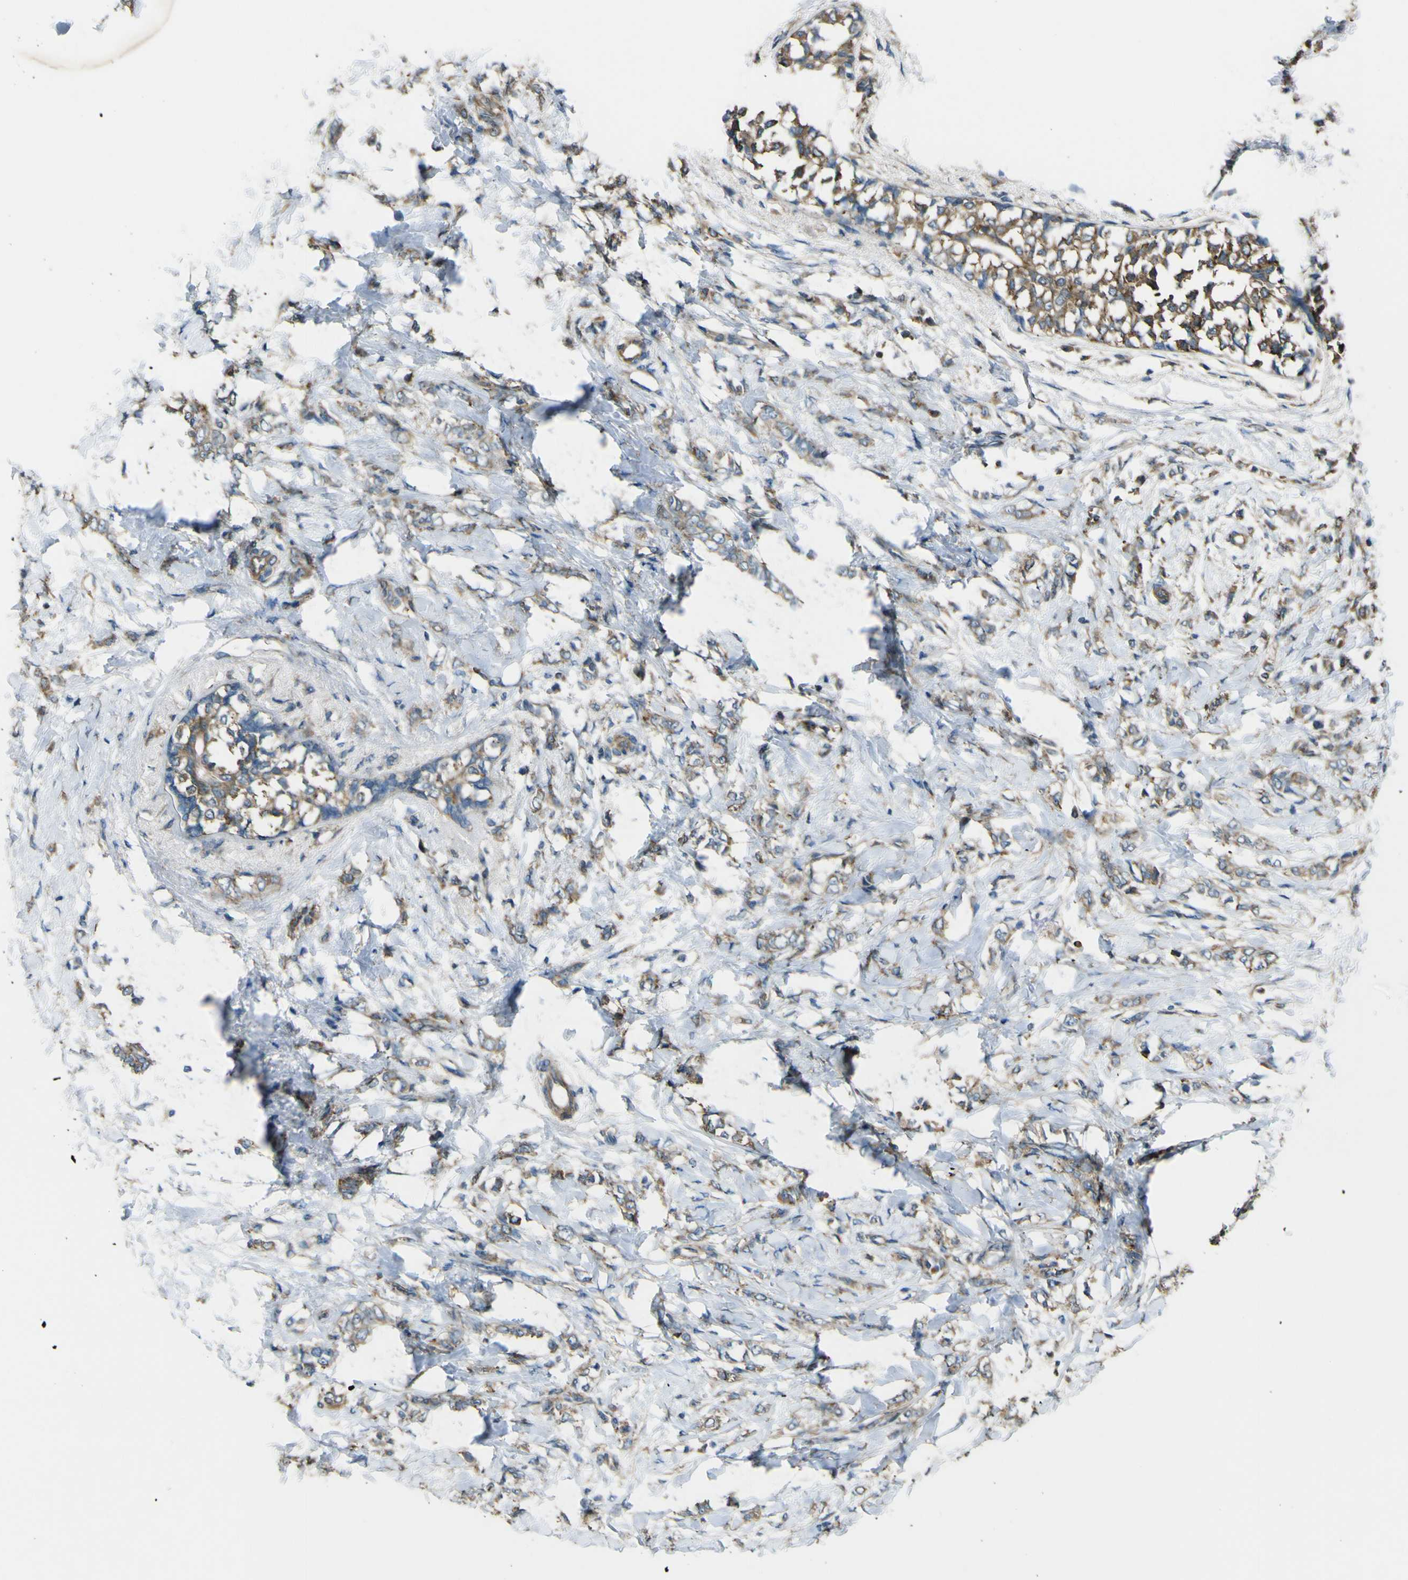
{"staining": {"intensity": "moderate", "quantity": "25%-75%", "location": "cytoplasmic/membranous"}, "tissue": "breast cancer", "cell_type": "Tumor cells", "image_type": "cancer", "snomed": [{"axis": "morphology", "description": "Lobular carcinoma, in situ"}, {"axis": "morphology", "description": "Lobular carcinoma"}, {"axis": "topography", "description": "Breast"}], "caption": "Immunohistochemistry (IHC) staining of lobular carcinoma in situ (breast), which displays medium levels of moderate cytoplasmic/membranous staining in about 25%-75% of tumor cells indicating moderate cytoplasmic/membranous protein staining. The staining was performed using DAB (brown) for protein detection and nuclei were counterstained in hematoxylin (blue).", "gene": "NAALADL2", "patient": {"sex": "female", "age": 41}}